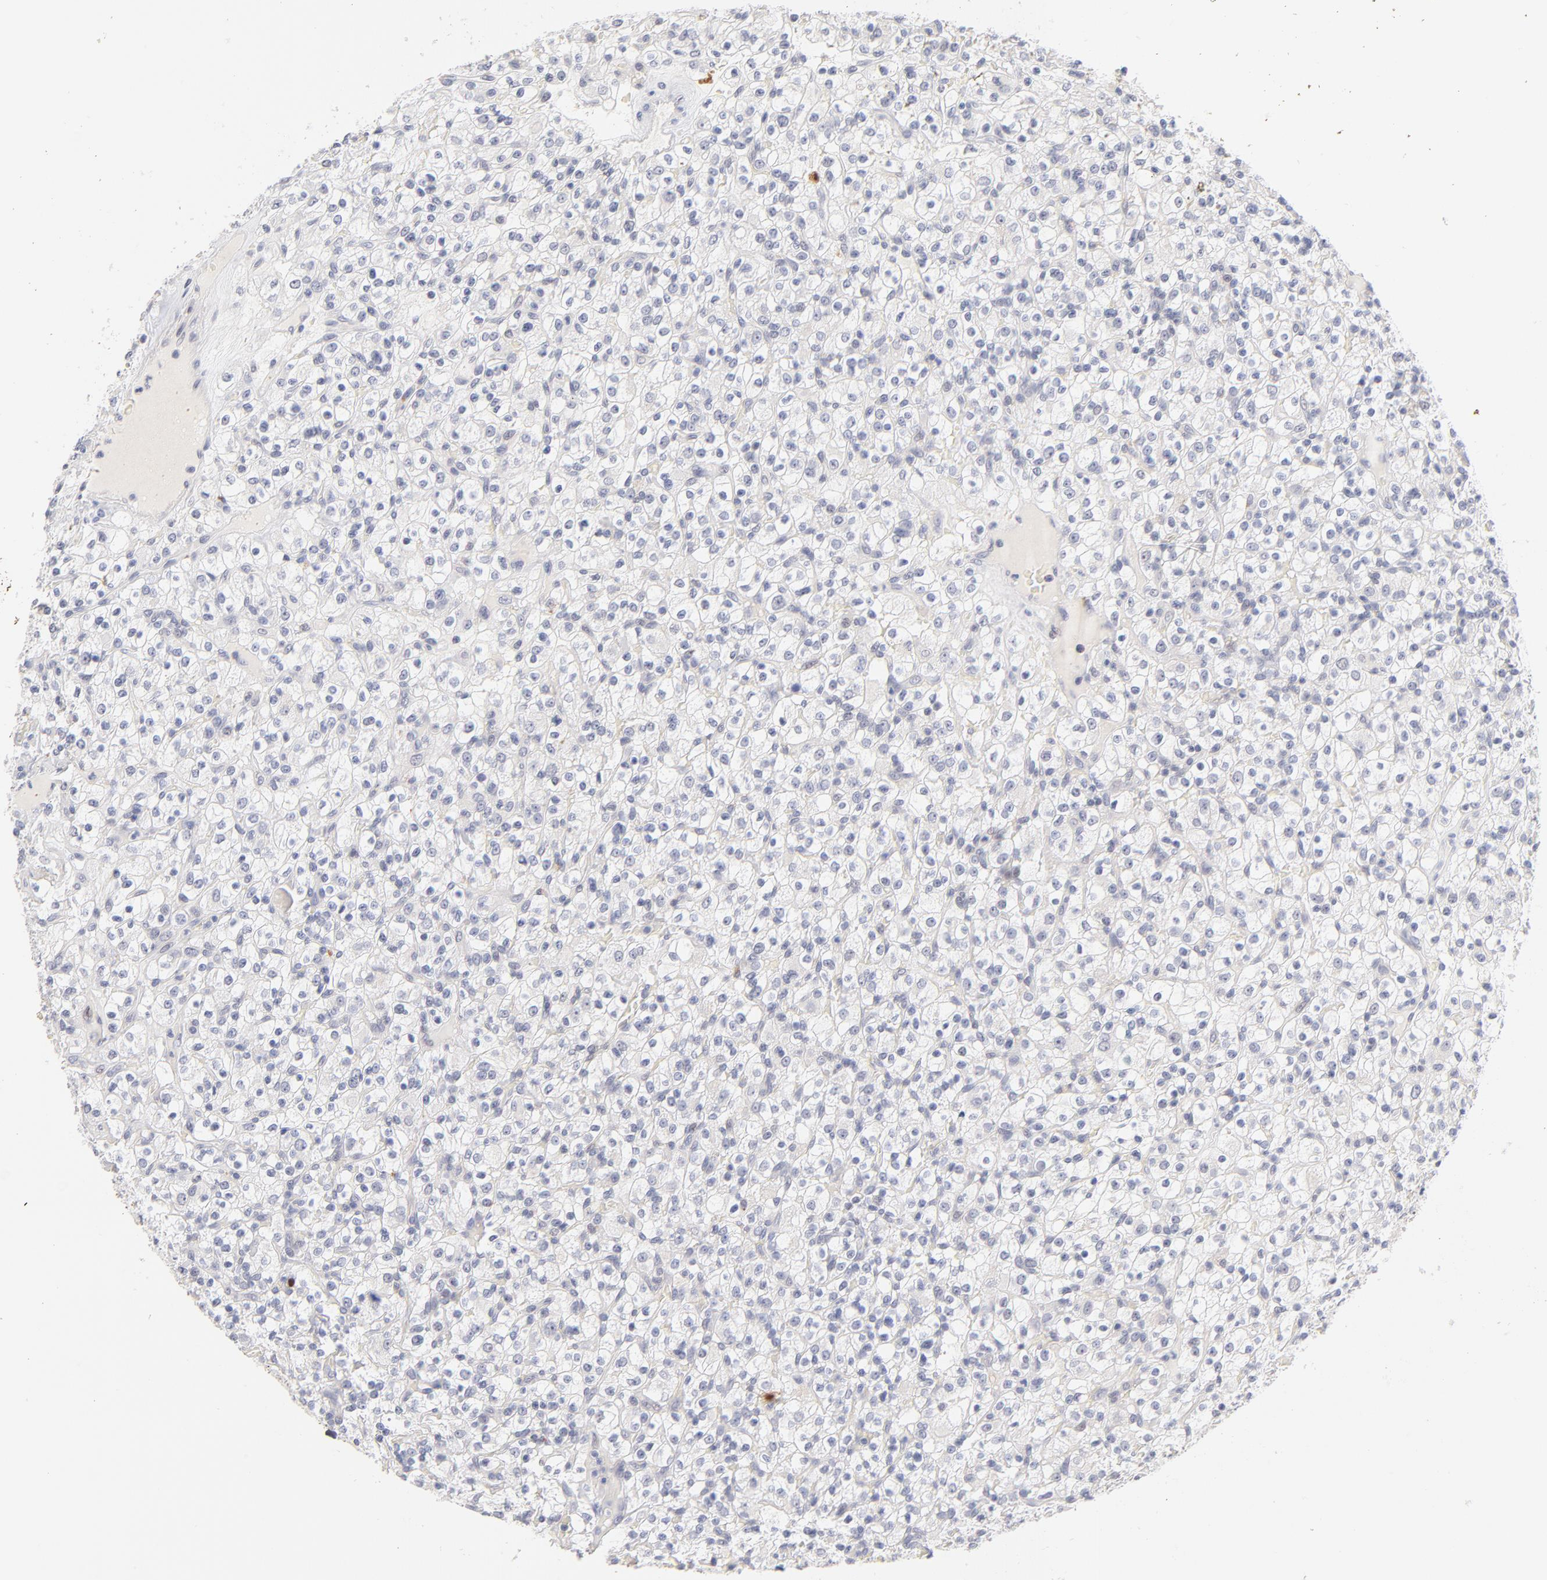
{"staining": {"intensity": "negative", "quantity": "none", "location": "none"}, "tissue": "renal cancer", "cell_type": "Tumor cells", "image_type": "cancer", "snomed": [{"axis": "morphology", "description": "Normal tissue, NOS"}, {"axis": "morphology", "description": "Adenocarcinoma, NOS"}, {"axis": "topography", "description": "Kidney"}], "caption": "Immunohistochemistry (IHC) of adenocarcinoma (renal) demonstrates no positivity in tumor cells.", "gene": "PARP1", "patient": {"sex": "female", "age": 72}}